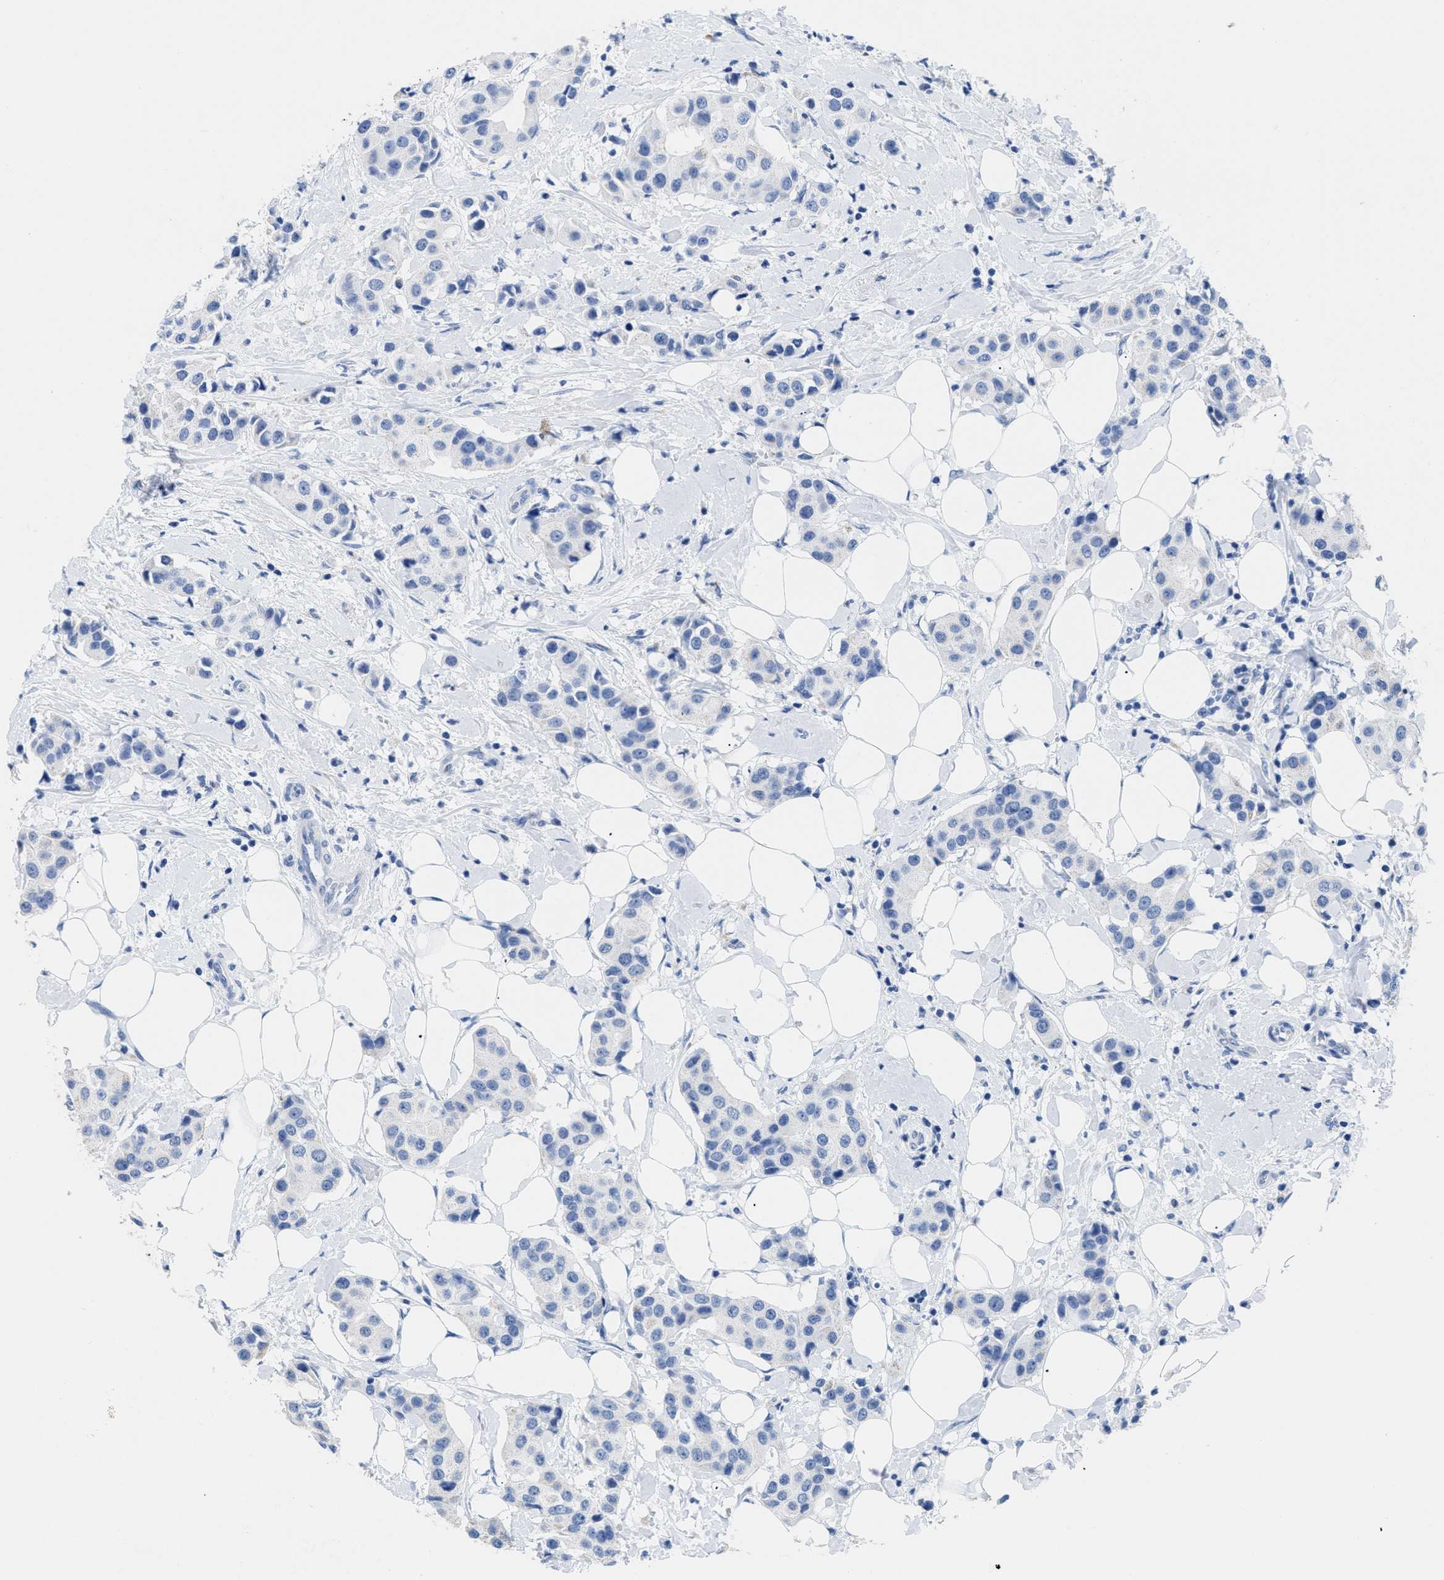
{"staining": {"intensity": "negative", "quantity": "none", "location": "none"}, "tissue": "breast cancer", "cell_type": "Tumor cells", "image_type": "cancer", "snomed": [{"axis": "morphology", "description": "Normal tissue, NOS"}, {"axis": "morphology", "description": "Duct carcinoma"}, {"axis": "topography", "description": "Breast"}], "caption": "Immunohistochemistry of human breast cancer exhibits no positivity in tumor cells.", "gene": "APOBEC2", "patient": {"sex": "female", "age": 39}}